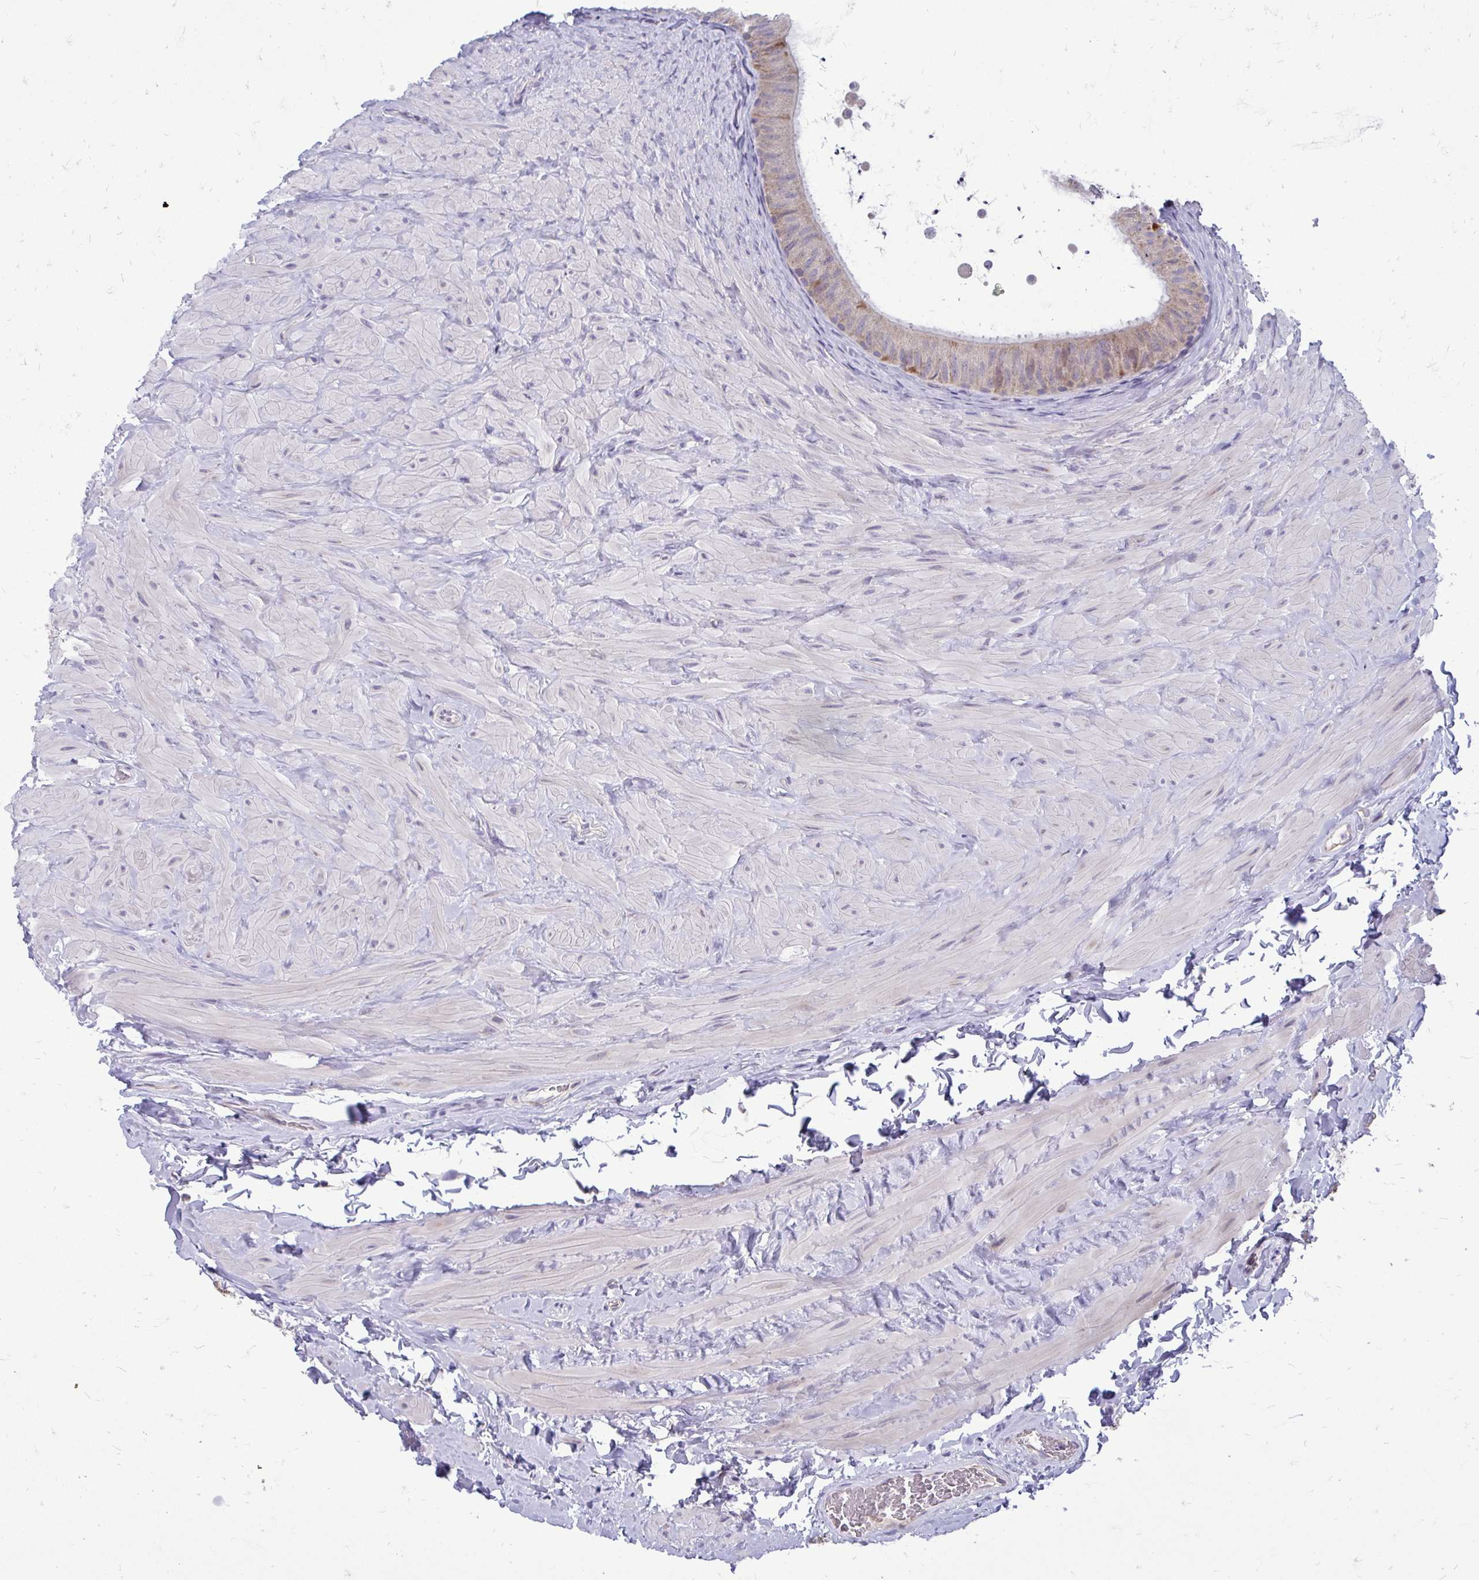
{"staining": {"intensity": "moderate", "quantity": "25%-75%", "location": "cytoplasmic/membranous"}, "tissue": "epididymis", "cell_type": "Glandular cells", "image_type": "normal", "snomed": [{"axis": "morphology", "description": "Normal tissue, NOS"}, {"axis": "topography", "description": "Epididymis, spermatic cord, NOS"}, {"axis": "topography", "description": "Epididymis"}], "caption": "Immunohistochemistry (IHC) (DAB) staining of normal human epididymis demonstrates moderate cytoplasmic/membranous protein expression in approximately 25%-75% of glandular cells. (DAB (3,3'-diaminobenzidine) = brown stain, brightfield microscopy at high magnification).", "gene": "RPLP2", "patient": {"sex": "male", "age": 31}}